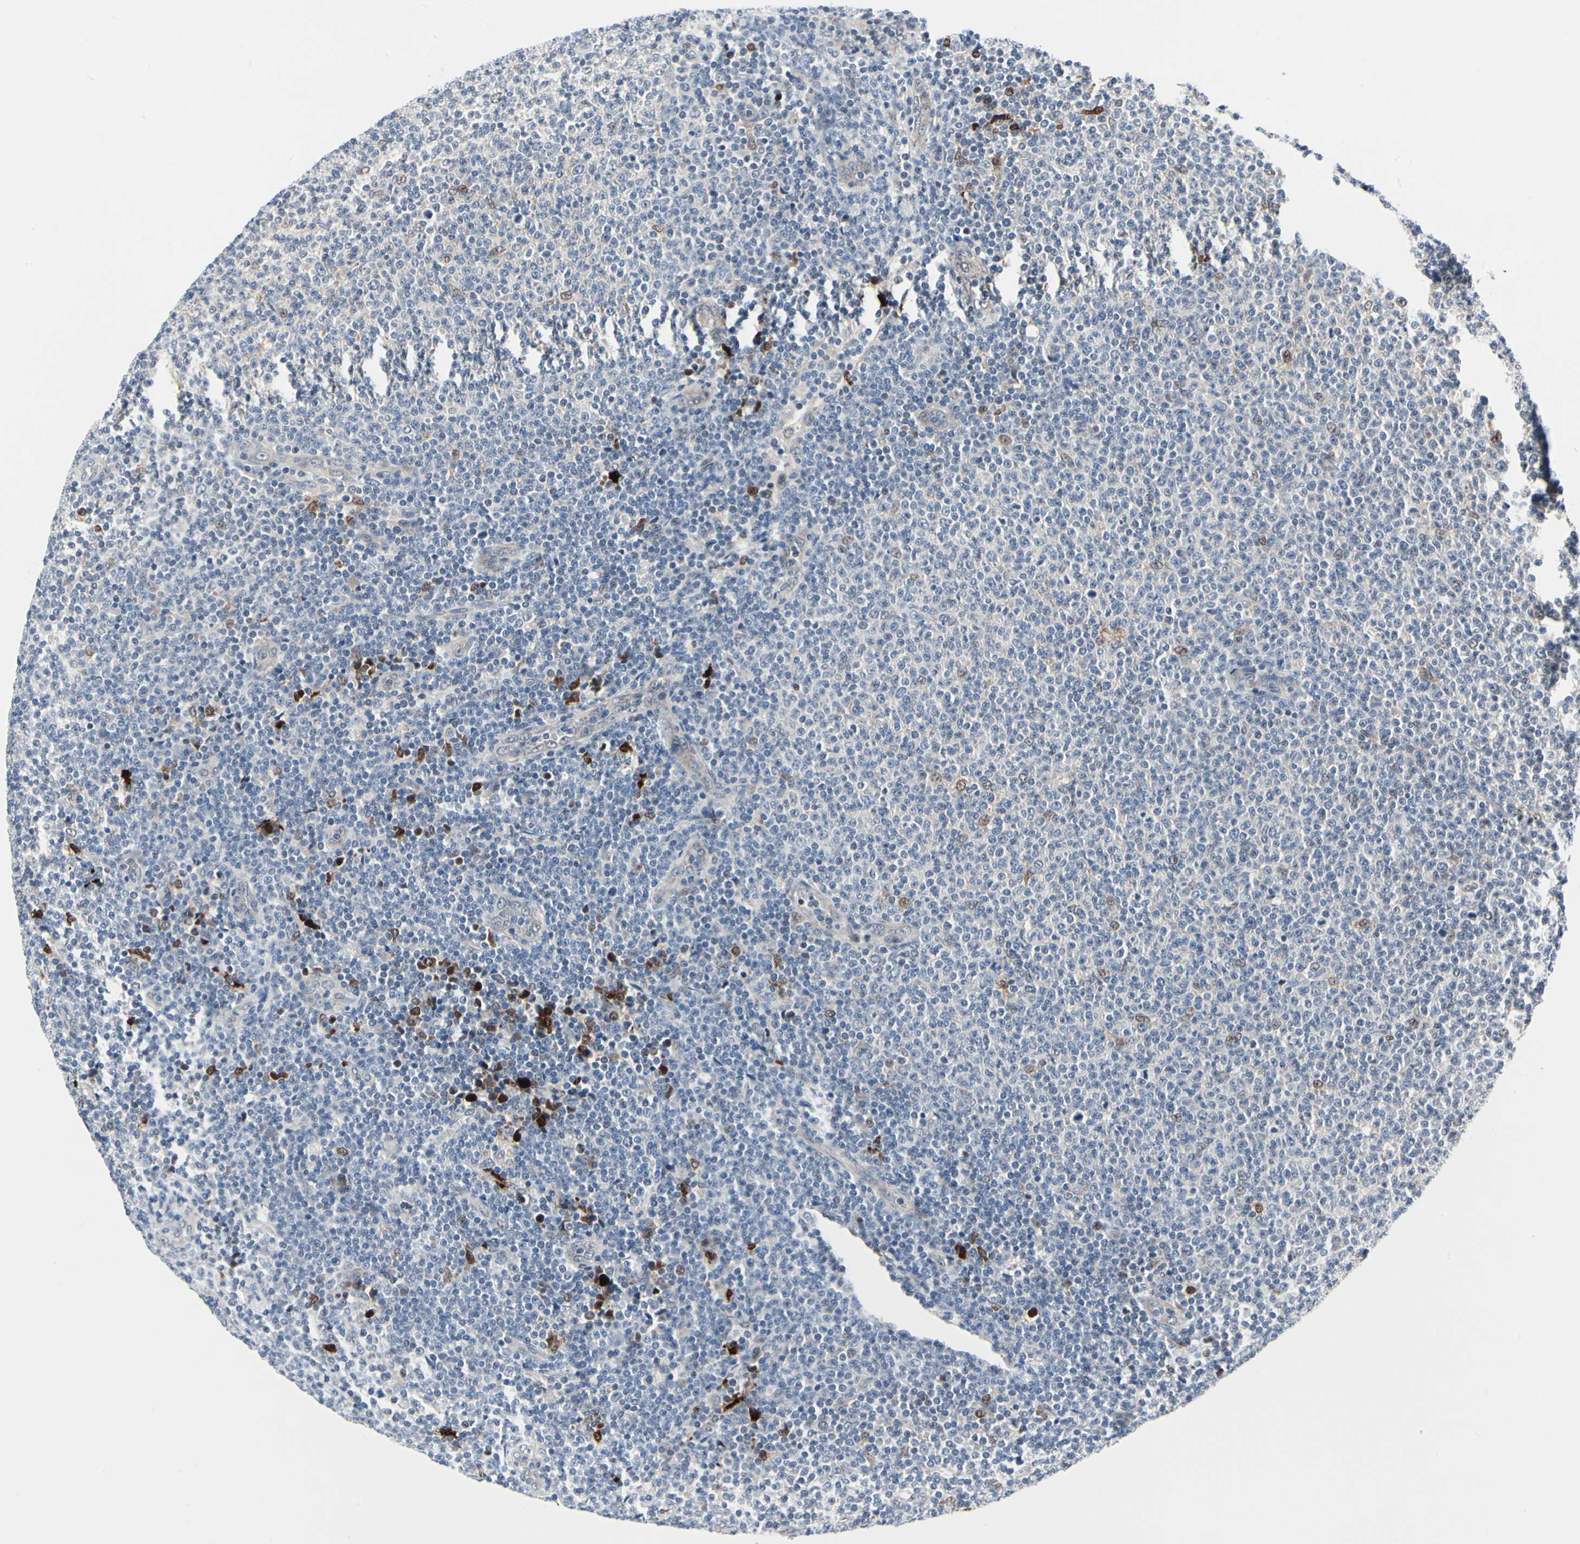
{"staining": {"intensity": "strong", "quantity": "<25%", "location": "cytoplasmic/membranous,nuclear"}, "tissue": "lymphoma", "cell_type": "Tumor cells", "image_type": "cancer", "snomed": [{"axis": "morphology", "description": "Malignant lymphoma, non-Hodgkin's type, Low grade"}, {"axis": "topography", "description": "Lymph node"}], "caption": "This photomicrograph exhibits lymphoma stained with immunohistochemistry to label a protein in brown. The cytoplasmic/membranous and nuclear of tumor cells show strong positivity for the protein. Nuclei are counter-stained blue.", "gene": "TXN", "patient": {"sex": "male", "age": 66}}